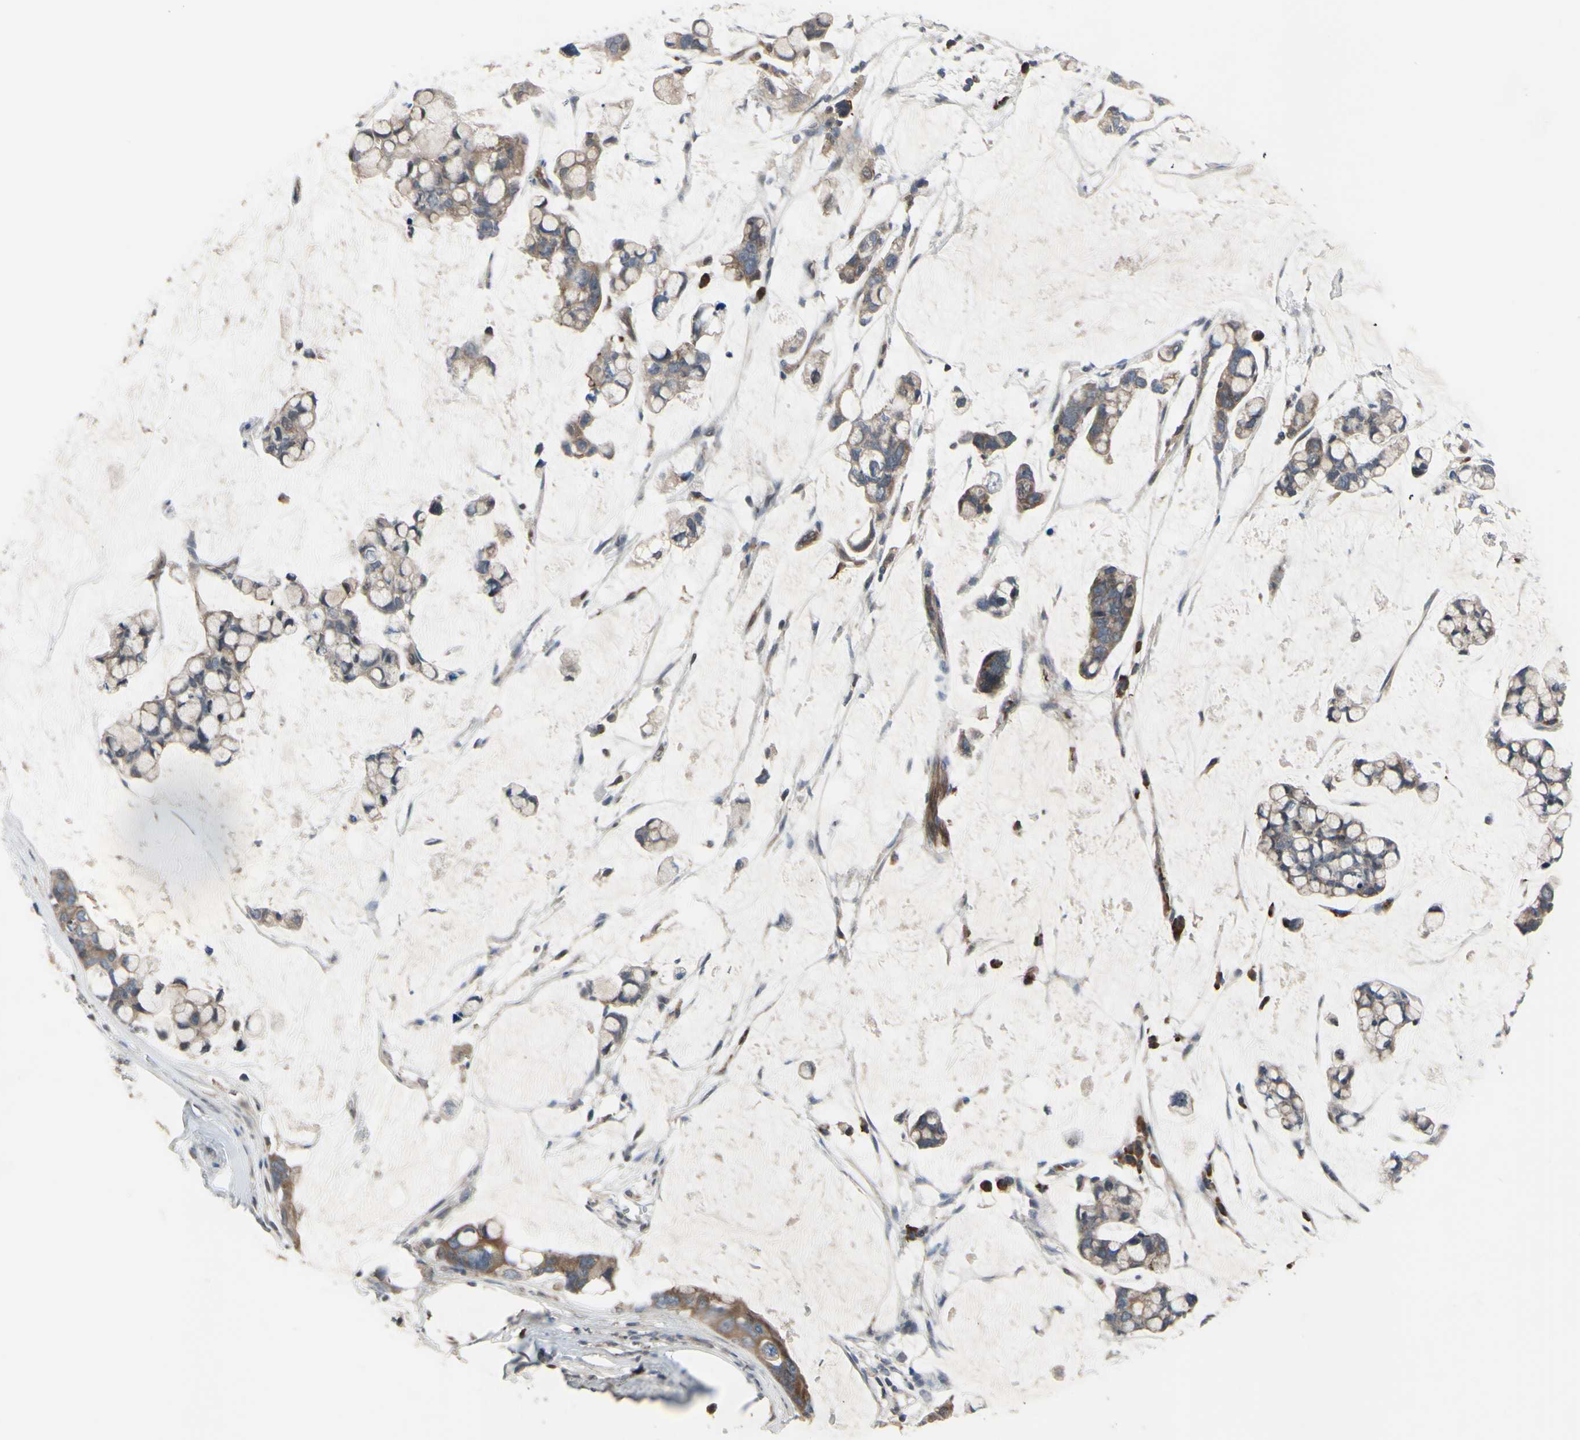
{"staining": {"intensity": "moderate", "quantity": "25%-75%", "location": "cytoplasmic/membranous"}, "tissue": "stomach cancer", "cell_type": "Tumor cells", "image_type": "cancer", "snomed": [{"axis": "morphology", "description": "Adenocarcinoma, NOS"}, {"axis": "topography", "description": "Stomach, lower"}], "caption": "A medium amount of moderate cytoplasmic/membranous expression is identified in about 25%-75% of tumor cells in stomach cancer (adenocarcinoma) tissue.", "gene": "XIAP", "patient": {"sex": "male", "age": 84}}